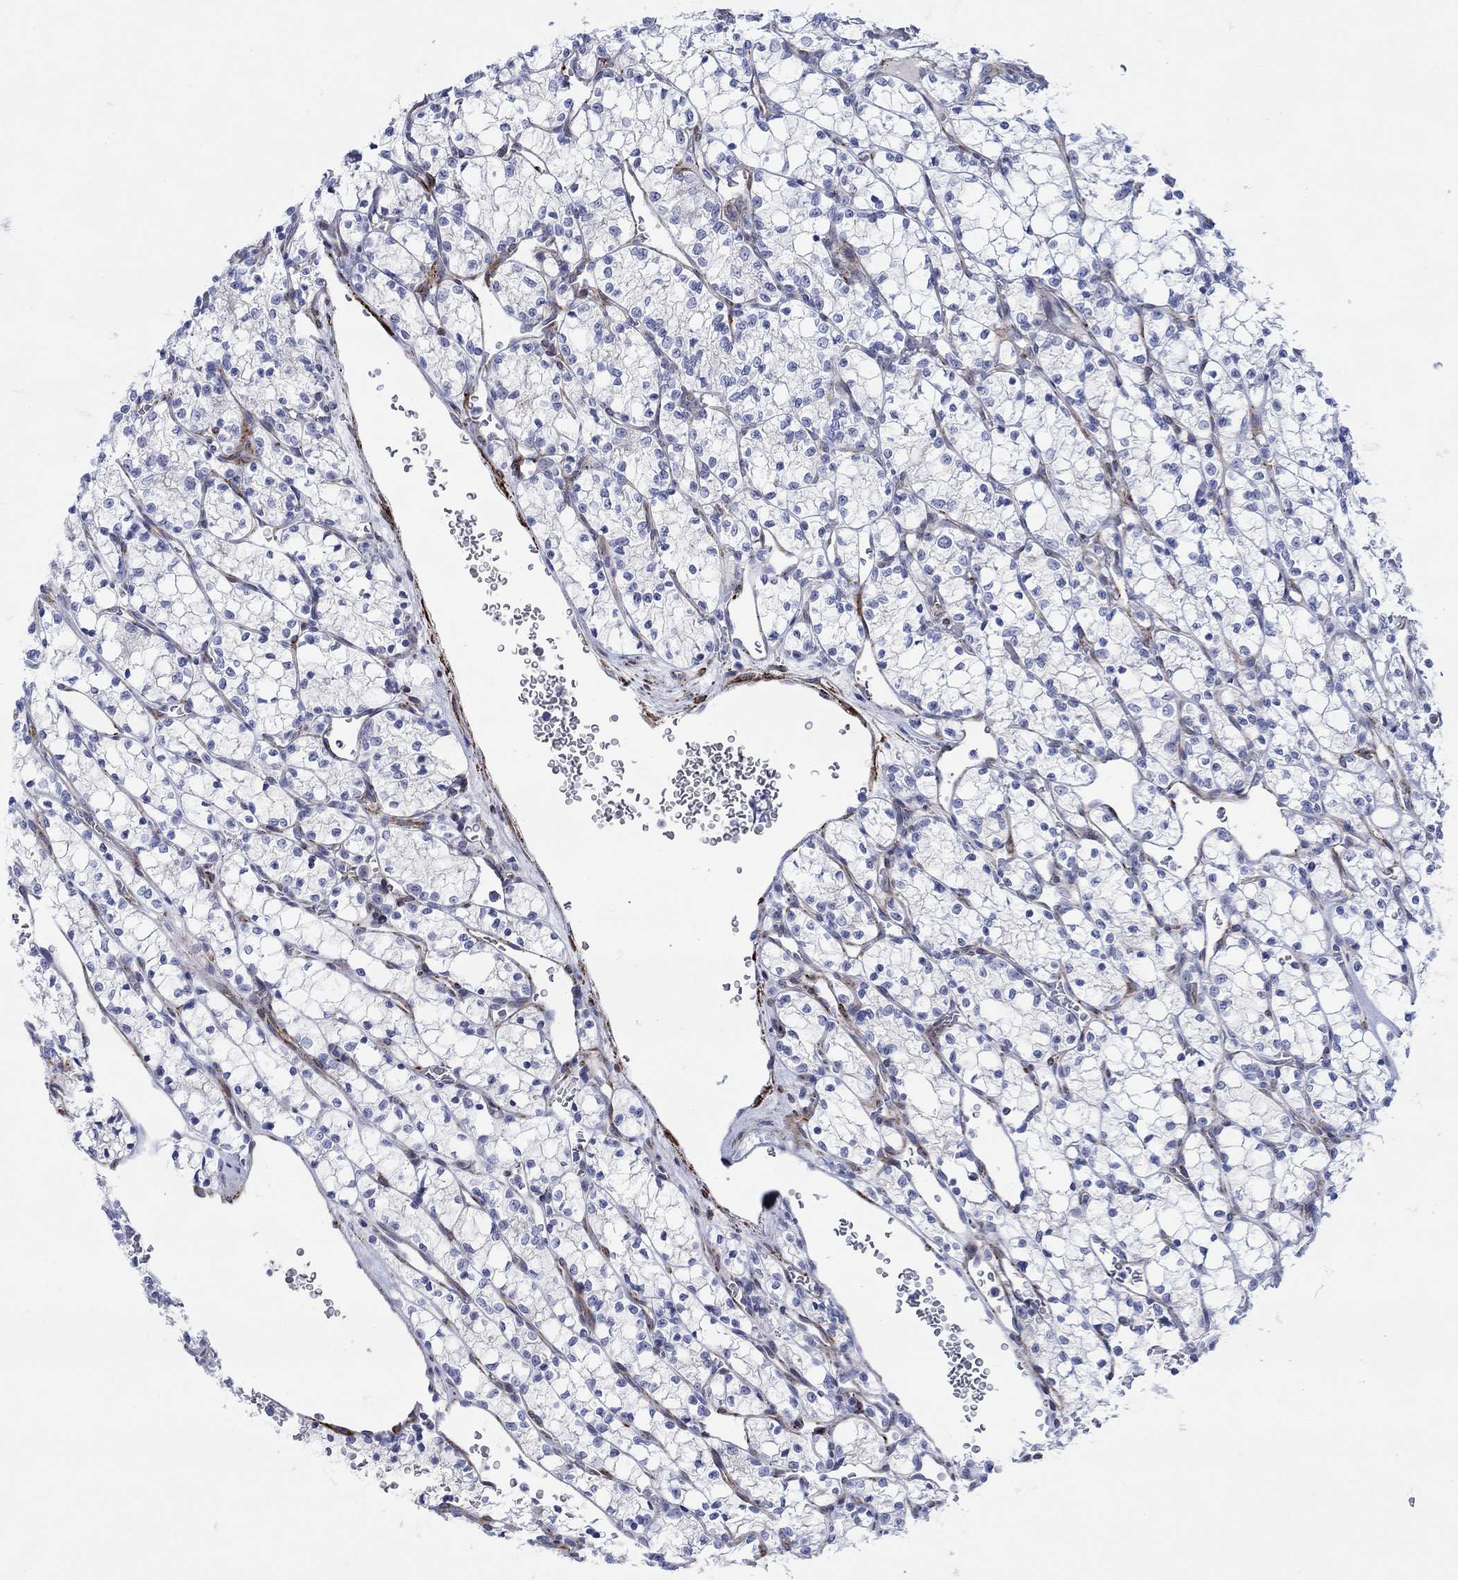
{"staining": {"intensity": "negative", "quantity": "none", "location": "none"}, "tissue": "renal cancer", "cell_type": "Tumor cells", "image_type": "cancer", "snomed": [{"axis": "morphology", "description": "Adenocarcinoma, NOS"}, {"axis": "topography", "description": "Kidney"}], "caption": "Immunohistochemistry (IHC) histopathology image of renal cancer stained for a protein (brown), which exhibits no expression in tumor cells.", "gene": "KSR2", "patient": {"sex": "female", "age": 69}}